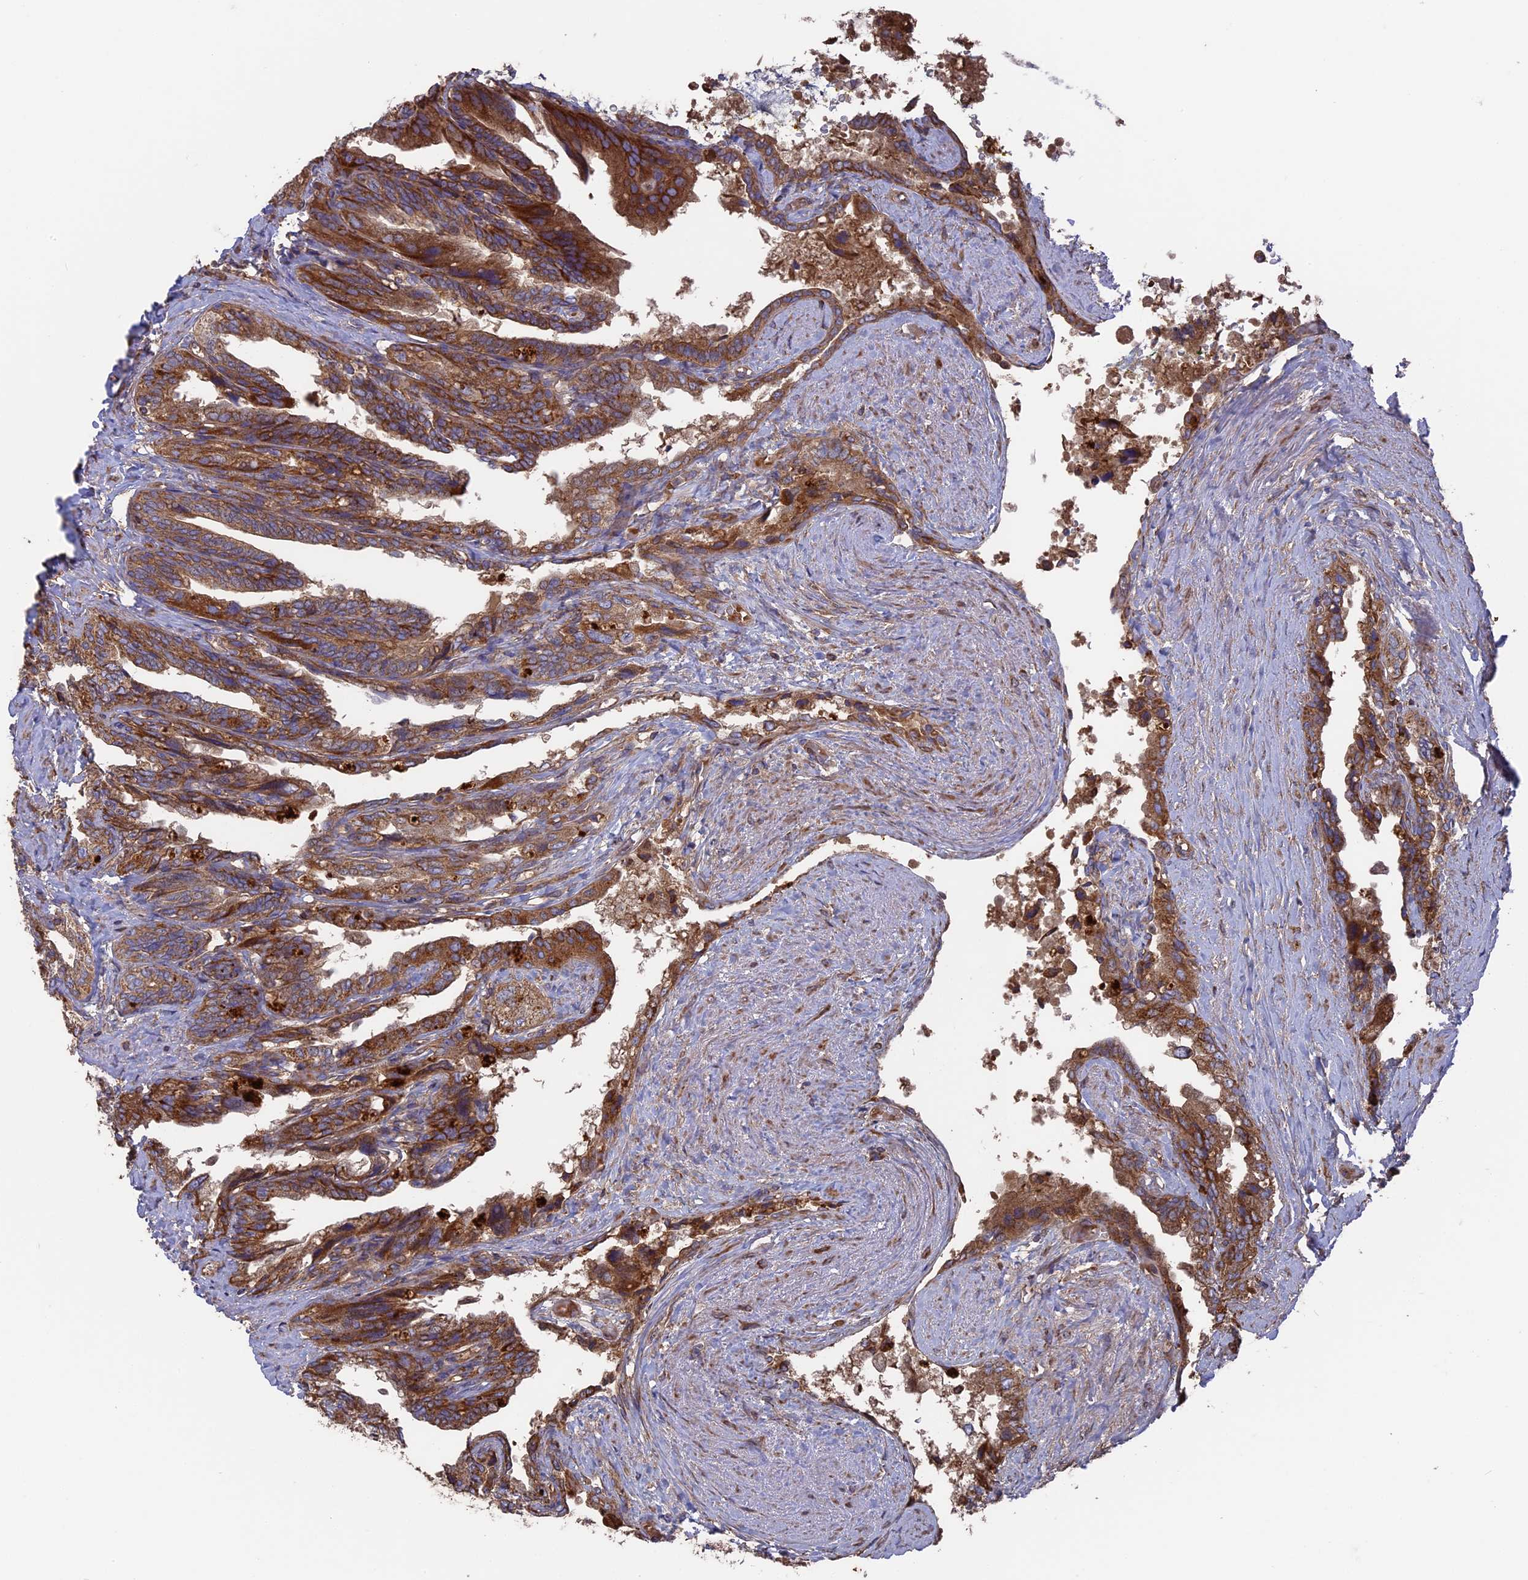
{"staining": {"intensity": "moderate", "quantity": ">75%", "location": "cytoplasmic/membranous"}, "tissue": "seminal vesicle", "cell_type": "Glandular cells", "image_type": "normal", "snomed": [{"axis": "morphology", "description": "Normal tissue, NOS"}, {"axis": "topography", "description": "Seminal veicle"}, {"axis": "topography", "description": "Peripheral nerve tissue"}], "caption": "Immunohistochemistry (IHC) of normal human seminal vesicle shows medium levels of moderate cytoplasmic/membranous staining in about >75% of glandular cells.", "gene": "TELO2", "patient": {"sex": "male", "age": 60}}